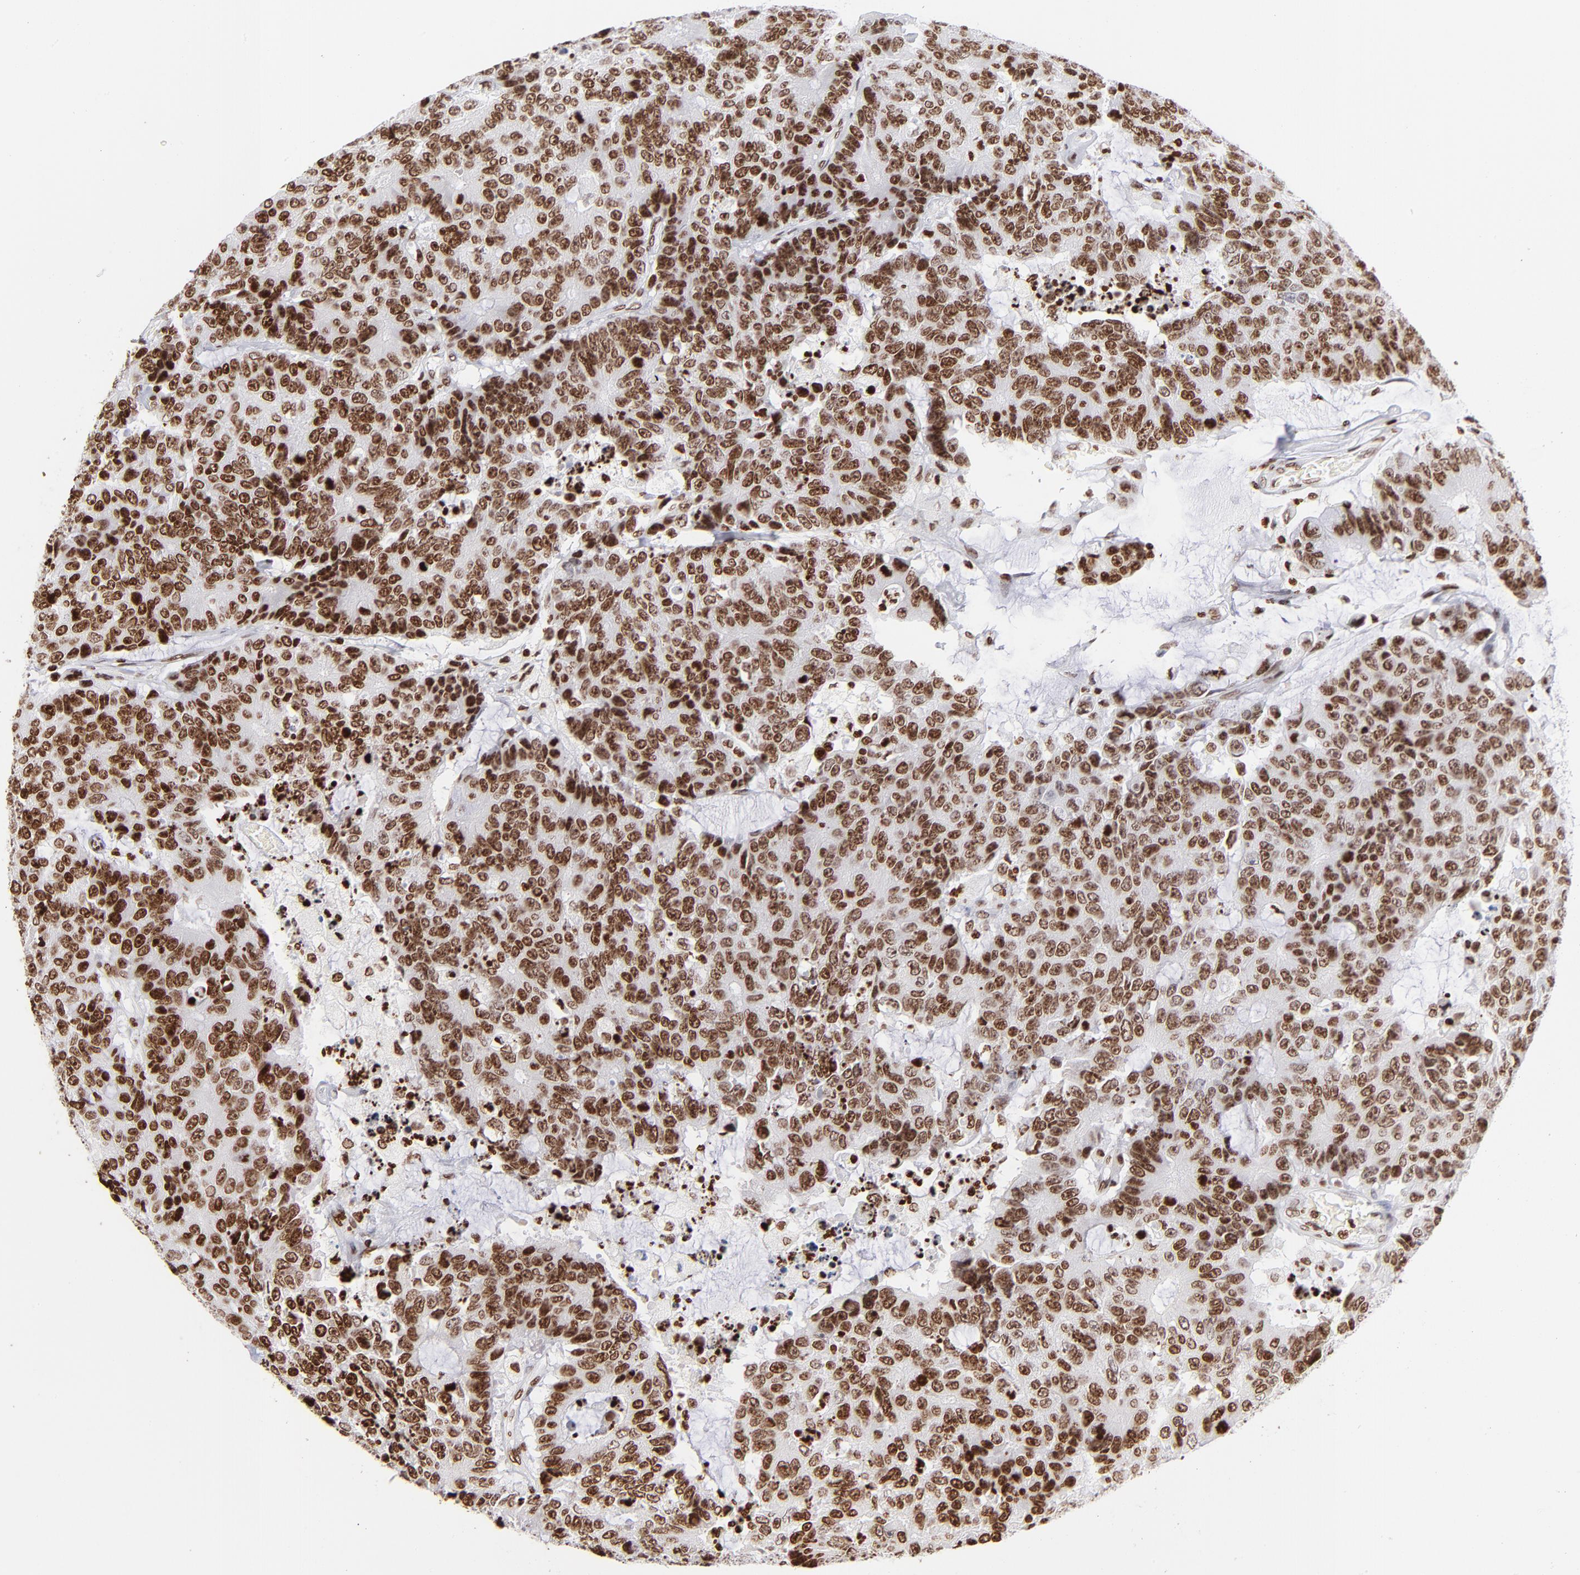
{"staining": {"intensity": "strong", "quantity": ">75%", "location": "nuclear"}, "tissue": "colorectal cancer", "cell_type": "Tumor cells", "image_type": "cancer", "snomed": [{"axis": "morphology", "description": "Adenocarcinoma, NOS"}, {"axis": "topography", "description": "Colon"}], "caption": "High-magnification brightfield microscopy of adenocarcinoma (colorectal) stained with DAB (3,3'-diaminobenzidine) (brown) and counterstained with hematoxylin (blue). tumor cells exhibit strong nuclear expression is present in about>75% of cells. Using DAB (3,3'-diaminobenzidine) (brown) and hematoxylin (blue) stains, captured at high magnification using brightfield microscopy.", "gene": "RTL4", "patient": {"sex": "female", "age": 86}}